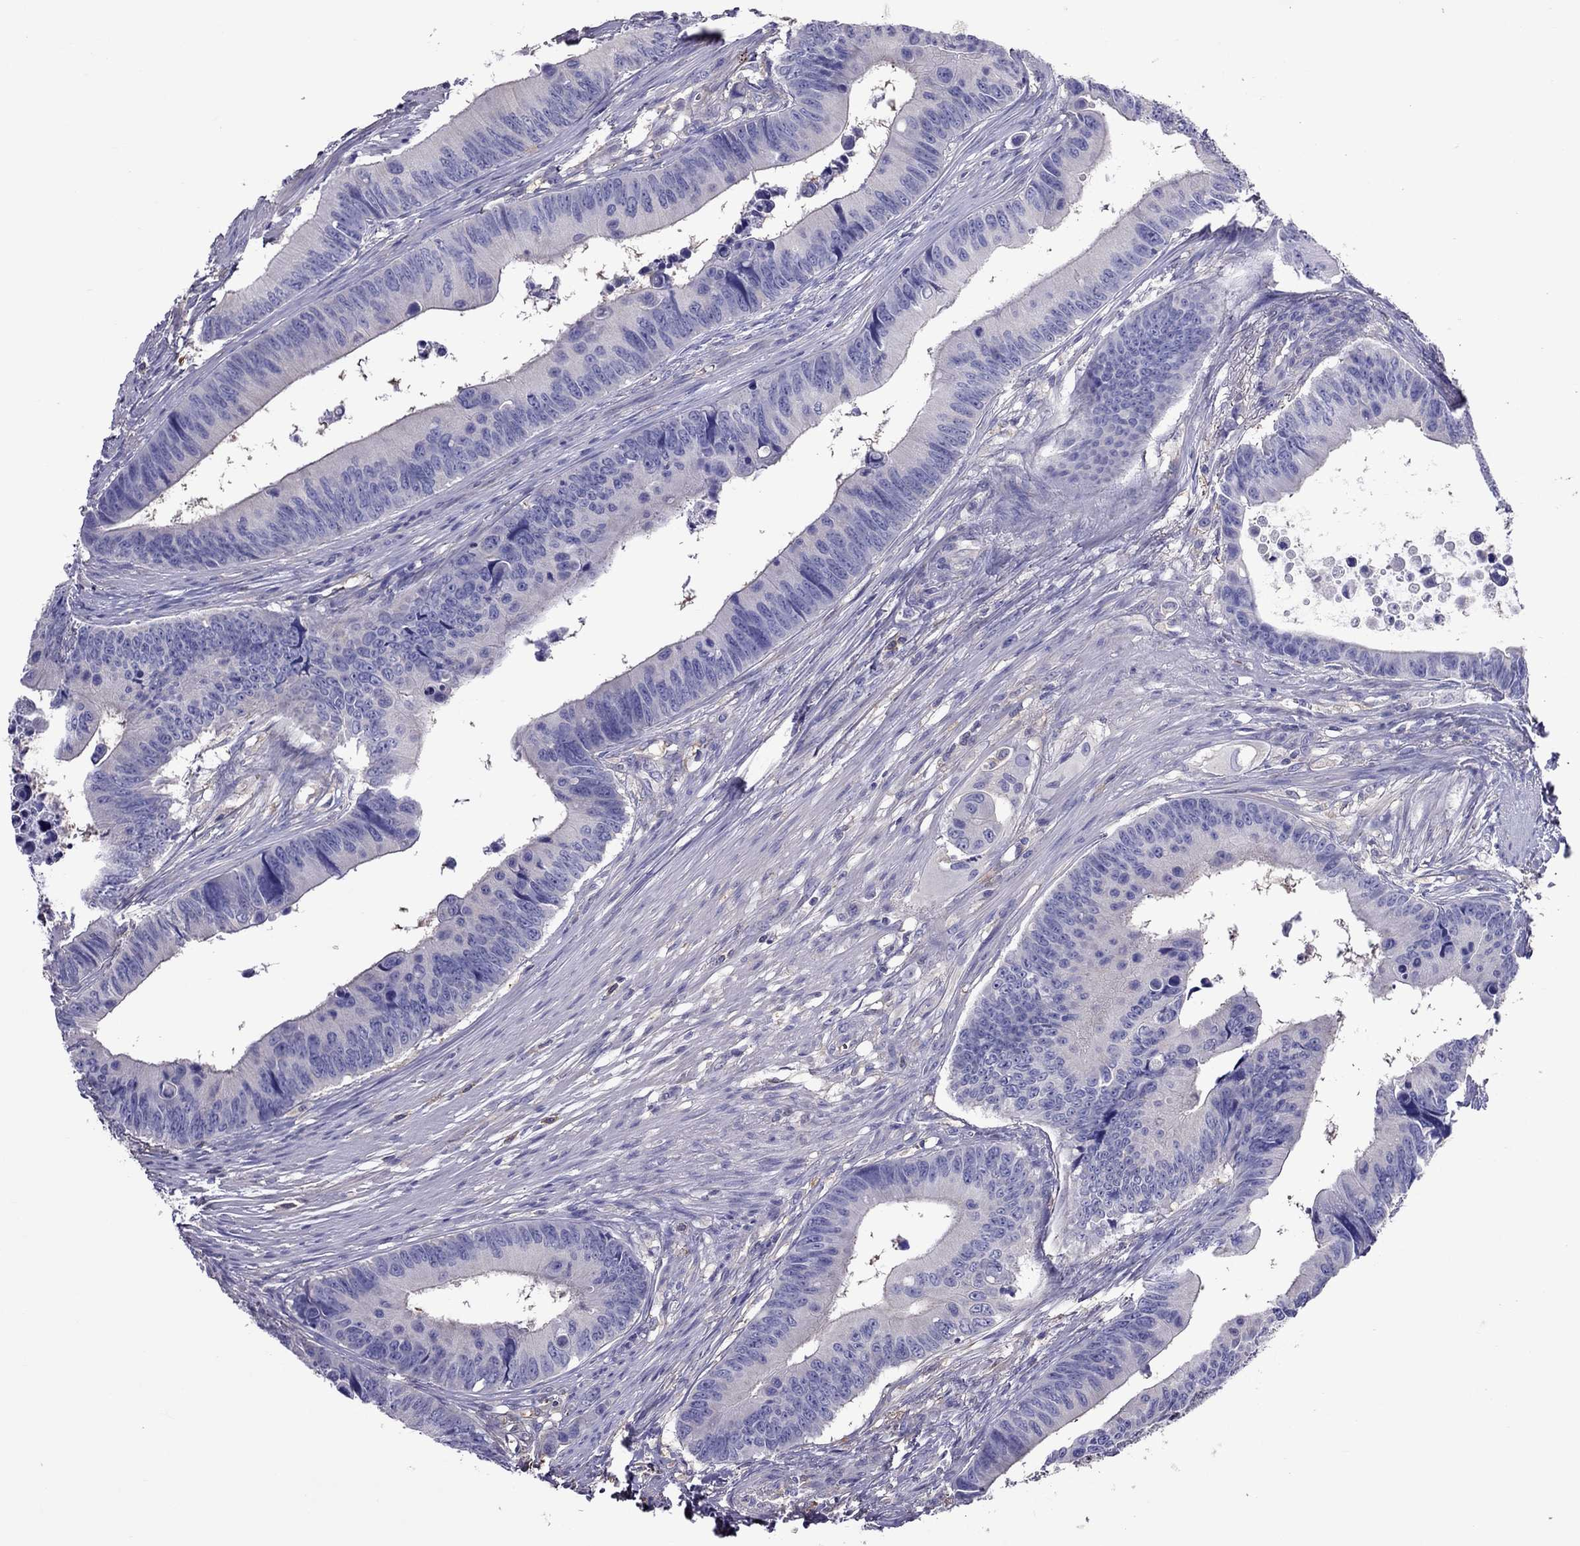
{"staining": {"intensity": "negative", "quantity": "none", "location": "none"}, "tissue": "colorectal cancer", "cell_type": "Tumor cells", "image_type": "cancer", "snomed": [{"axis": "morphology", "description": "Adenocarcinoma, NOS"}, {"axis": "topography", "description": "Colon"}], "caption": "Human colorectal cancer stained for a protein using IHC demonstrates no expression in tumor cells.", "gene": "TEX22", "patient": {"sex": "female", "age": 87}}